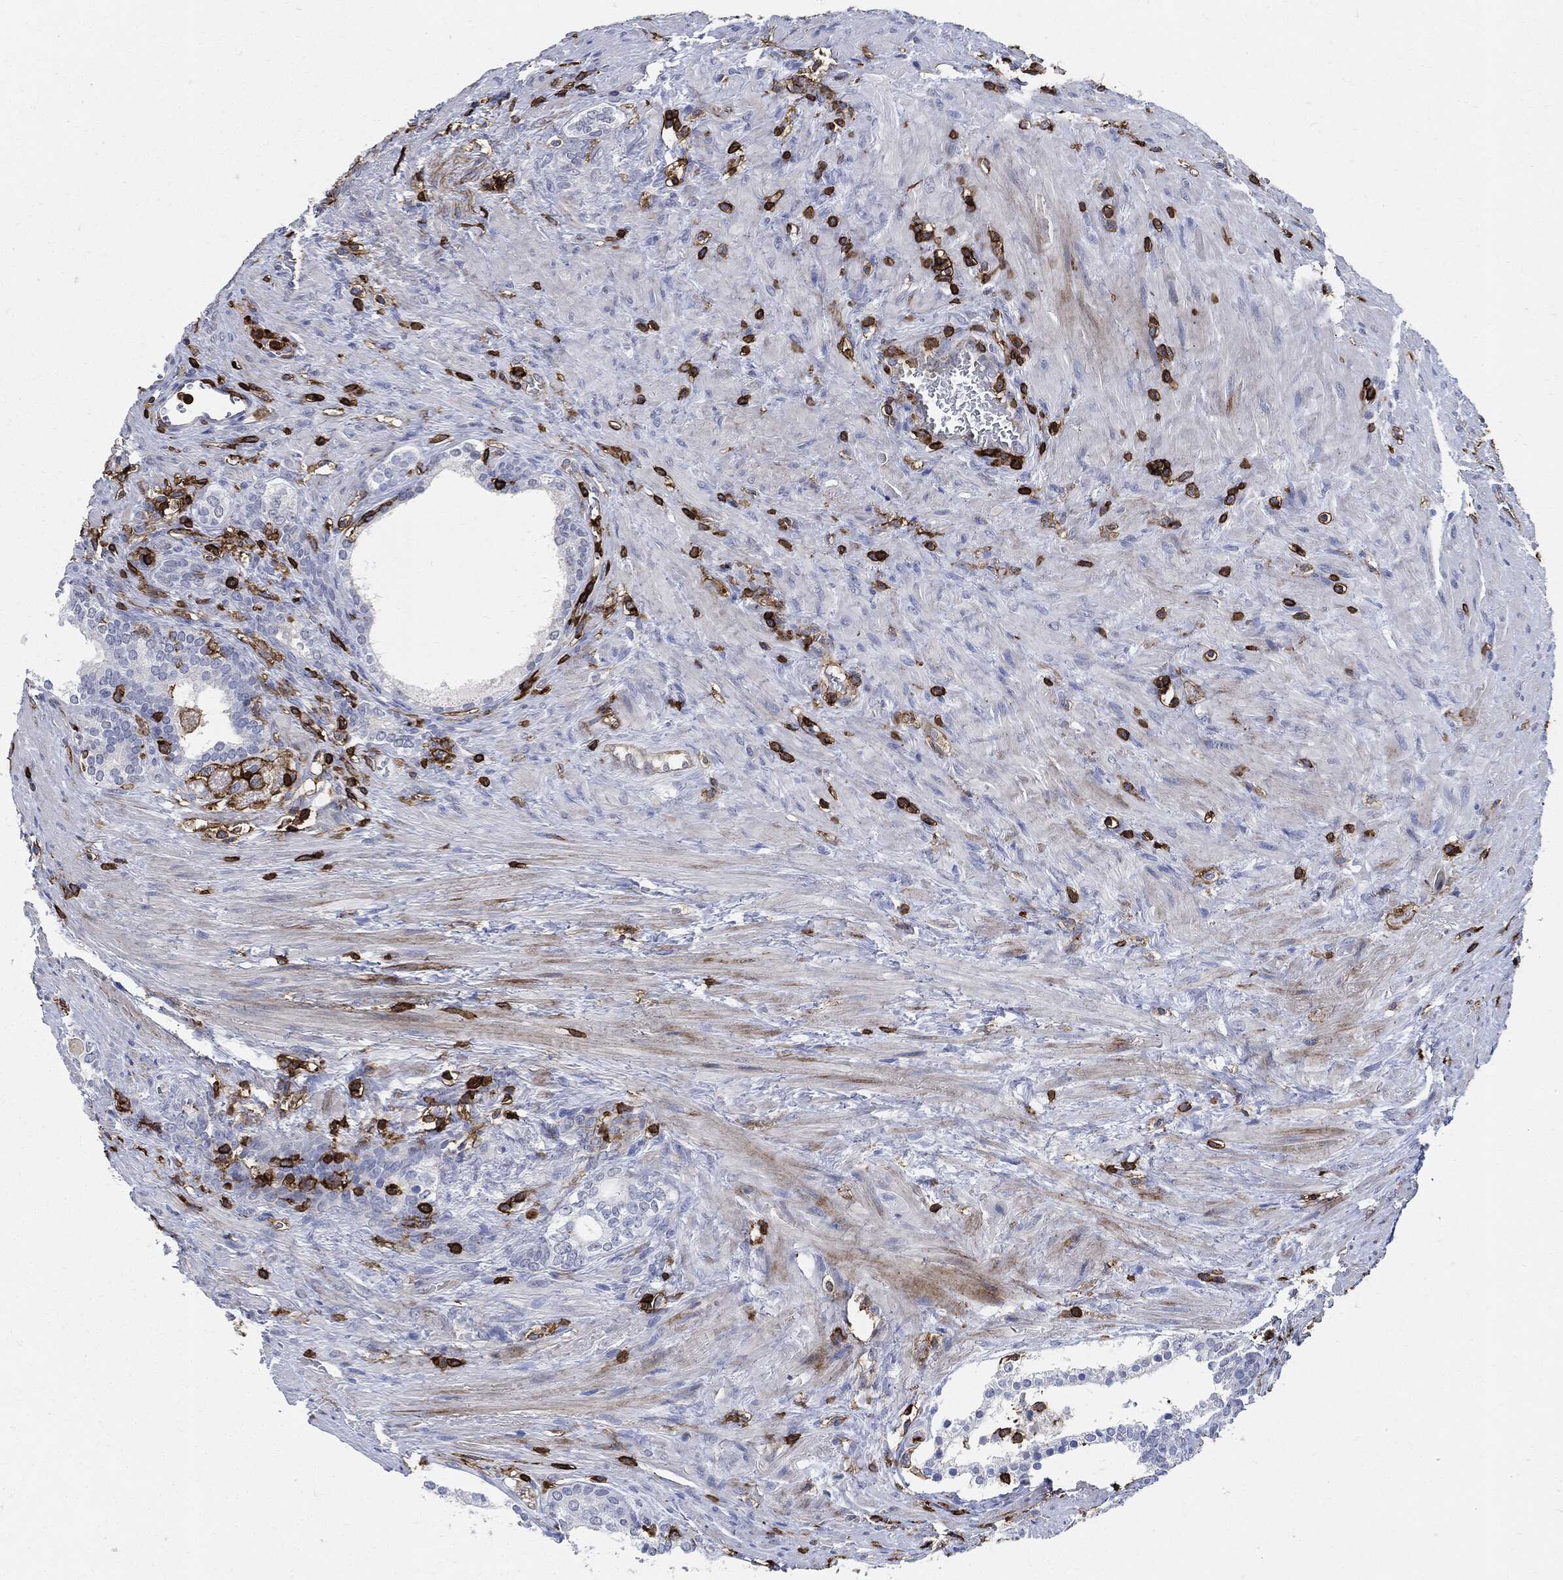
{"staining": {"intensity": "negative", "quantity": "none", "location": "none"}, "tissue": "prostate cancer", "cell_type": "Tumor cells", "image_type": "cancer", "snomed": [{"axis": "morphology", "description": "Adenocarcinoma, NOS"}, {"axis": "morphology", "description": "Adenocarcinoma, High grade"}, {"axis": "topography", "description": "Prostate"}], "caption": "A high-resolution histopathology image shows immunohistochemistry (IHC) staining of adenocarcinoma (prostate), which reveals no significant expression in tumor cells.", "gene": "PTPRC", "patient": {"sex": "male", "age": 61}}